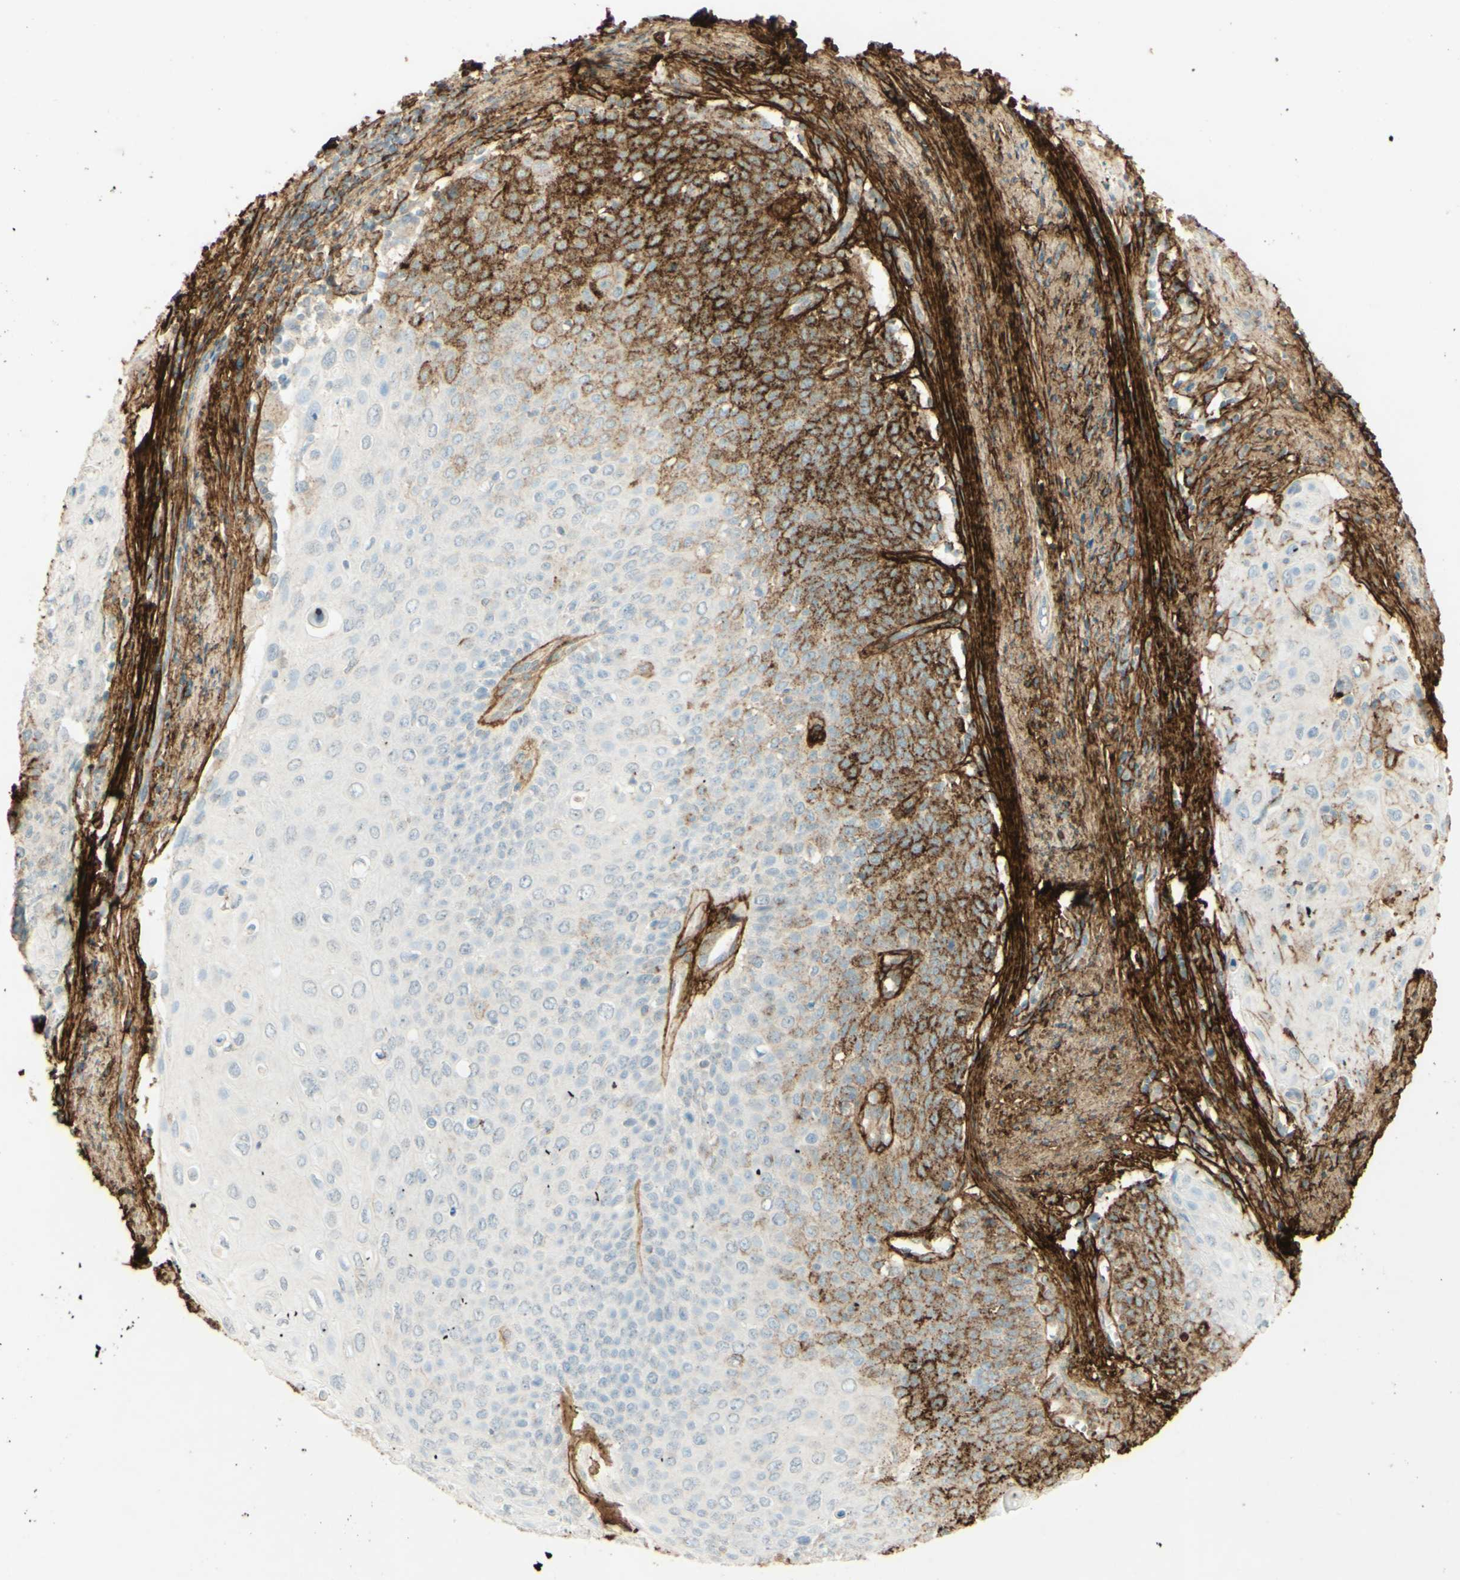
{"staining": {"intensity": "strong", "quantity": "25%-75%", "location": "cytoplasmic/membranous"}, "tissue": "cervical cancer", "cell_type": "Tumor cells", "image_type": "cancer", "snomed": [{"axis": "morphology", "description": "Squamous cell carcinoma, NOS"}, {"axis": "topography", "description": "Cervix"}], "caption": "Human squamous cell carcinoma (cervical) stained with a brown dye demonstrates strong cytoplasmic/membranous positive positivity in approximately 25%-75% of tumor cells.", "gene": "TNN", "patient": {"sex": "female", "age": 39}}